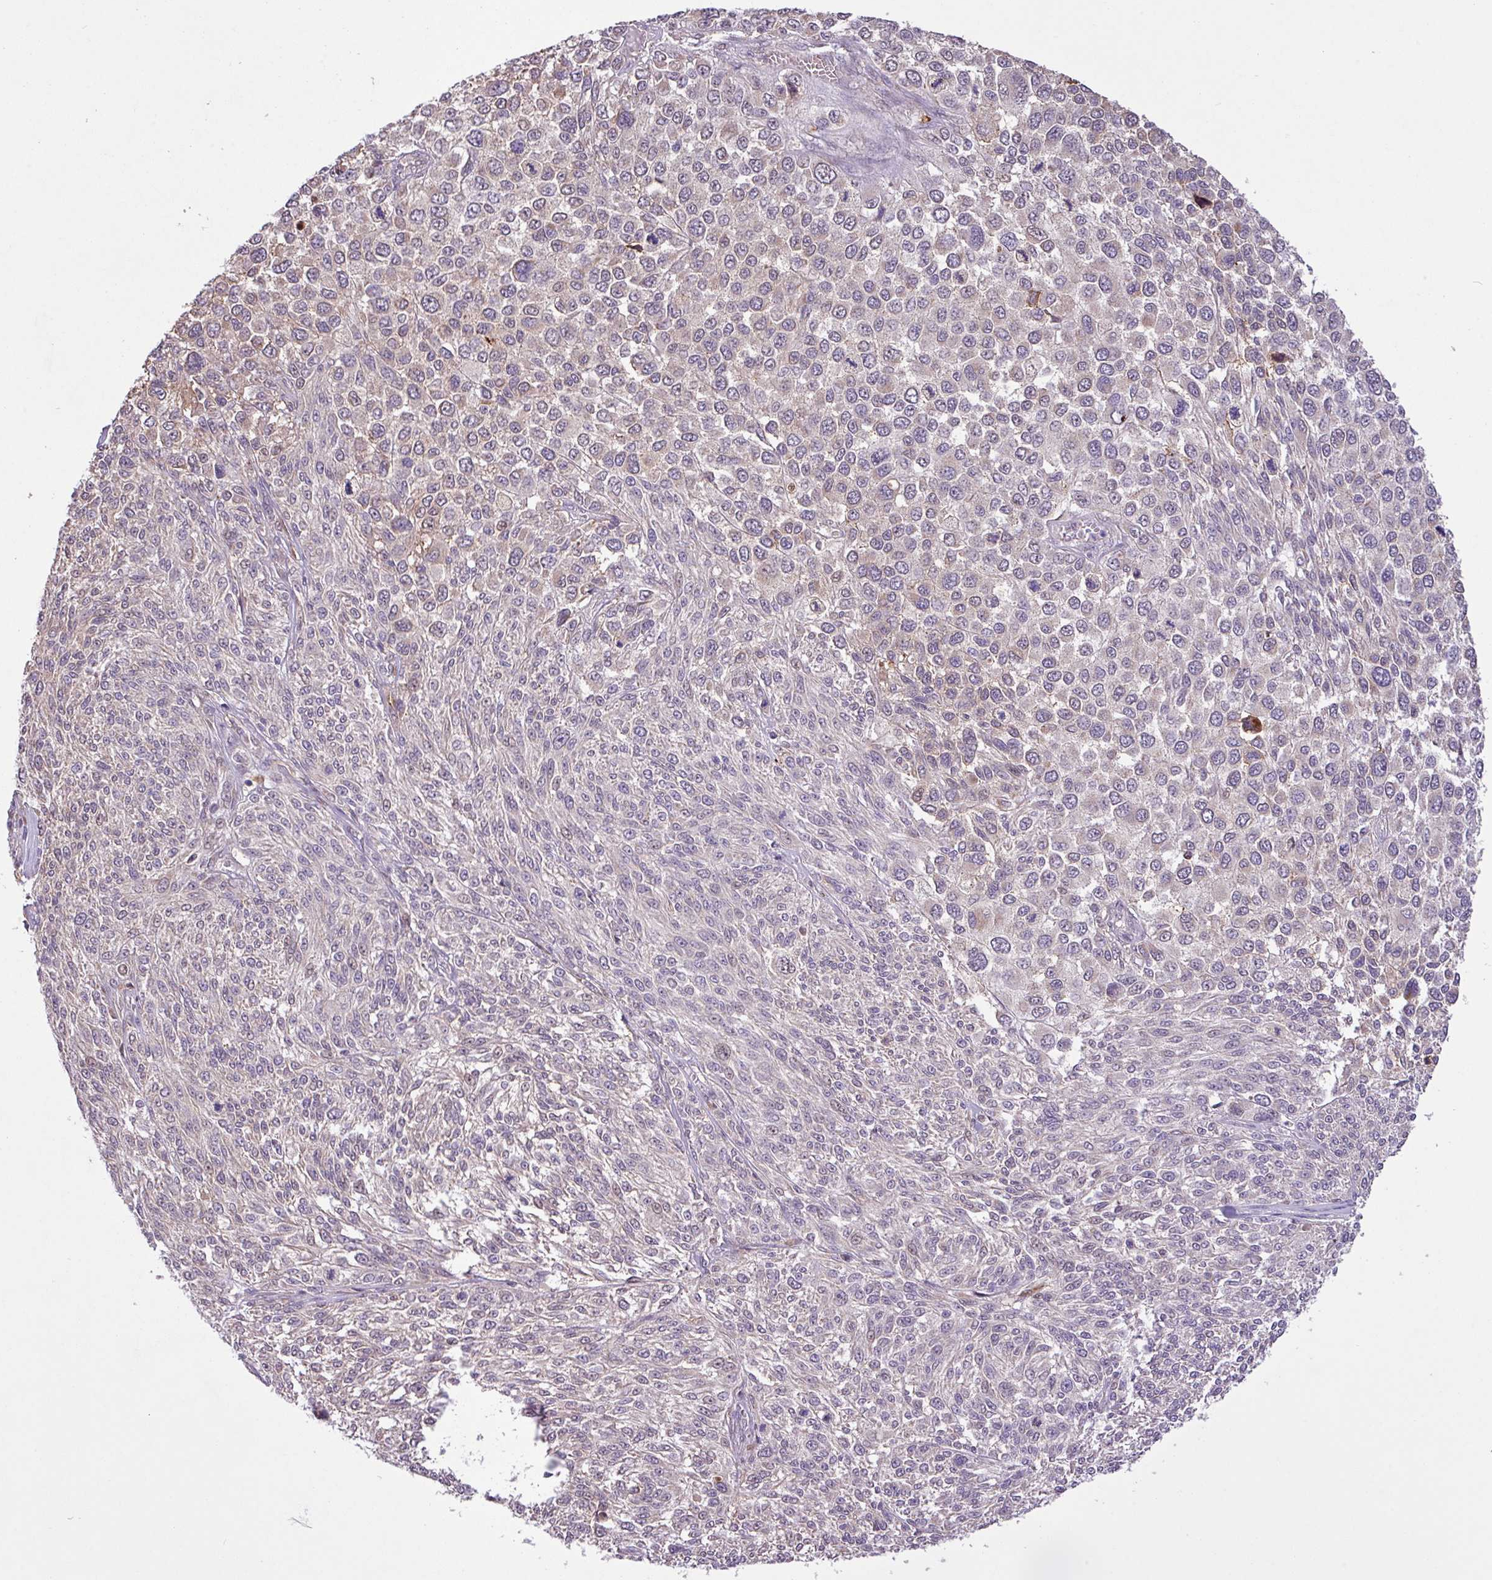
{"staining": {"intensity": "negative", "quantity": "none", "location": "none"}, "tissue": "melanoma", "cell_type": "Tumor cells", "image_type": "cancer", "snomed": [{"axis": "morphology", "description": "Malignant melanoma, NOS"}, {"axis": "topography", "description": "Skin of trunk"}], "caption": "Tumor cells are negative for protein expression in human melanoma.", "gene": "RPP25L", "patient": {"sex": "male", "age": 71}}